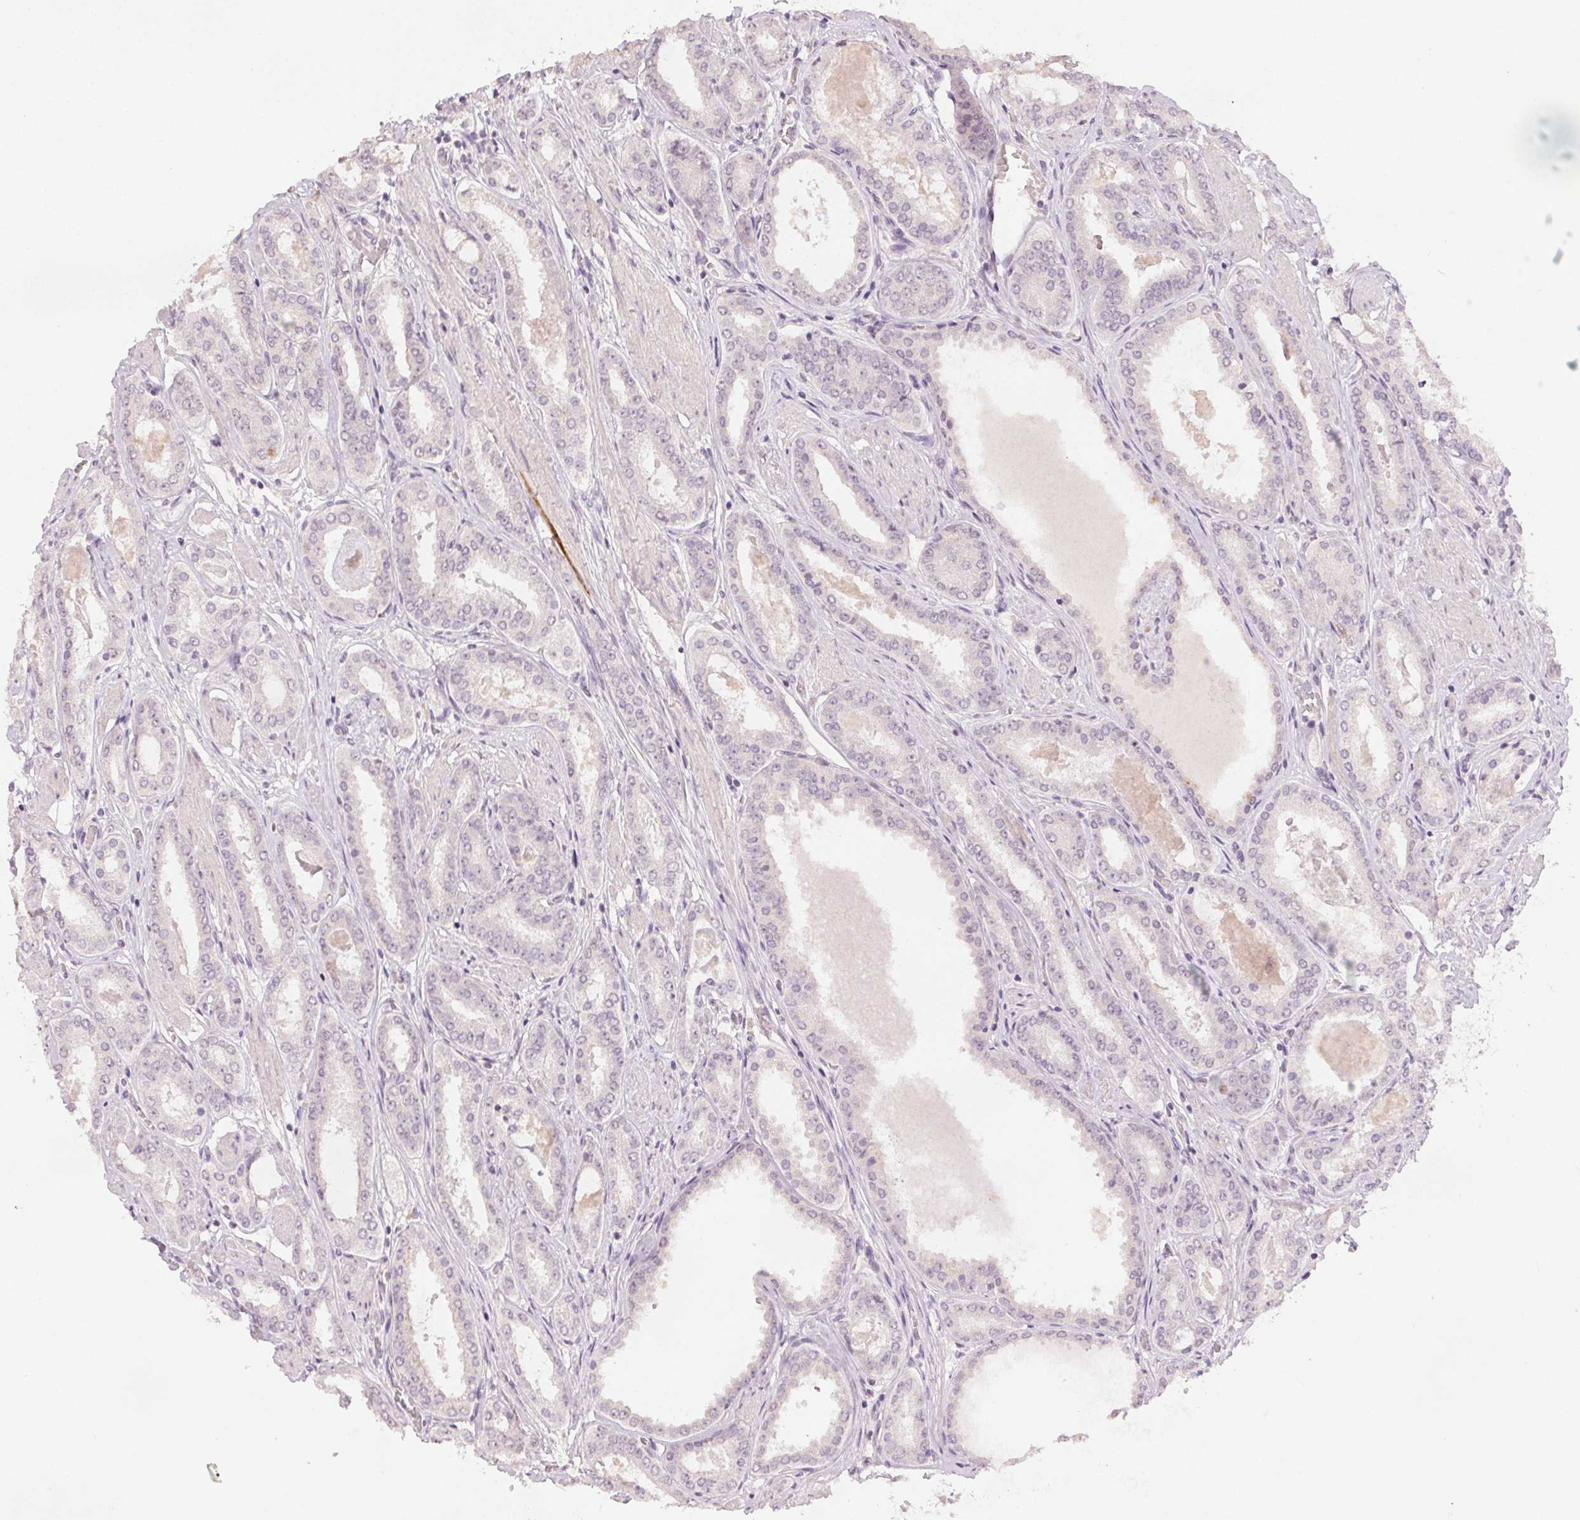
{"staining": {"intensity": "negative", "quantity": "none", "location": "none"}, "tissue": "prostate cancer", "cell_type": "Tumor cells", "image_type": "cancer", "snomed": [{"axis": "morphology", "description": "Adenocarcinoma, High grade"}, {"axis": "topography", "description": "Prostate"}], "caption": "Immunohistochemistry photomicrograph of neoplastic tissue: prostate high-grade adenocarcinoma stained with DAB (3,3'-diaminobenzidine) shows no significant protein expression in tumor cells. (DAB IHC visualized using brightfield microscopy, high magnification).", "gene": "ANLN", "patient": {"sex": "male", "age": 63}}